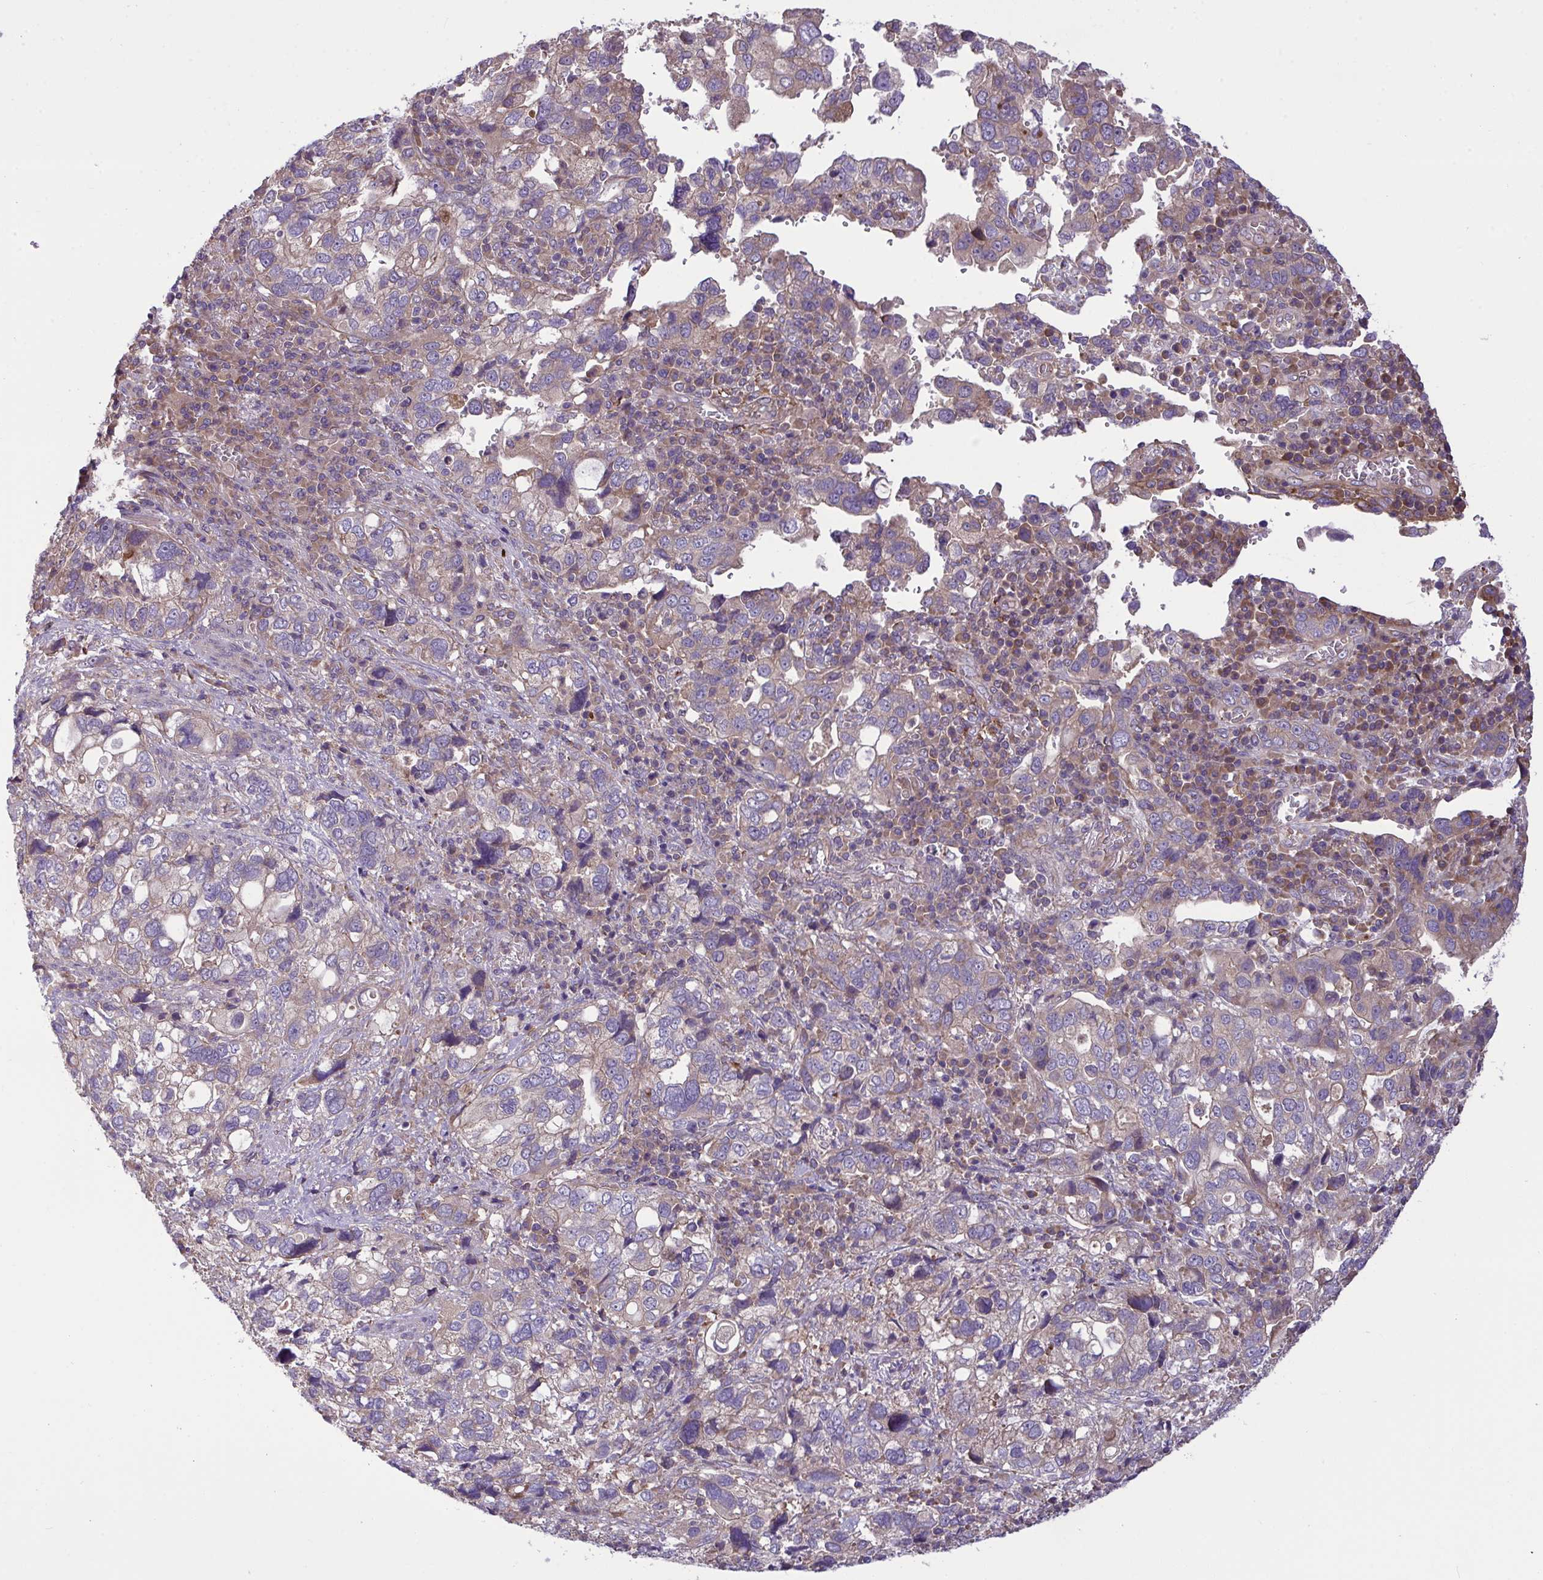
{"staining": {"intensity": "weak", "quantity": "<25%", "location": "cytoplasmic/membranous"}, "tissue": "stomach cancer", "cell_type": "Tumor cells", "image_type": "cancer", "snomed": [{"axis": "morphology", "description": "Adenocarcinoma, NOS"}, {"axis": "topography", "description": "Stomach, upper"}], "caption": "There is no significant positivity in tumor cells of stomach cancer (adenocarcinoma).", "gene": "GRB14", "patient": {"sex": "female", "age": 81}}